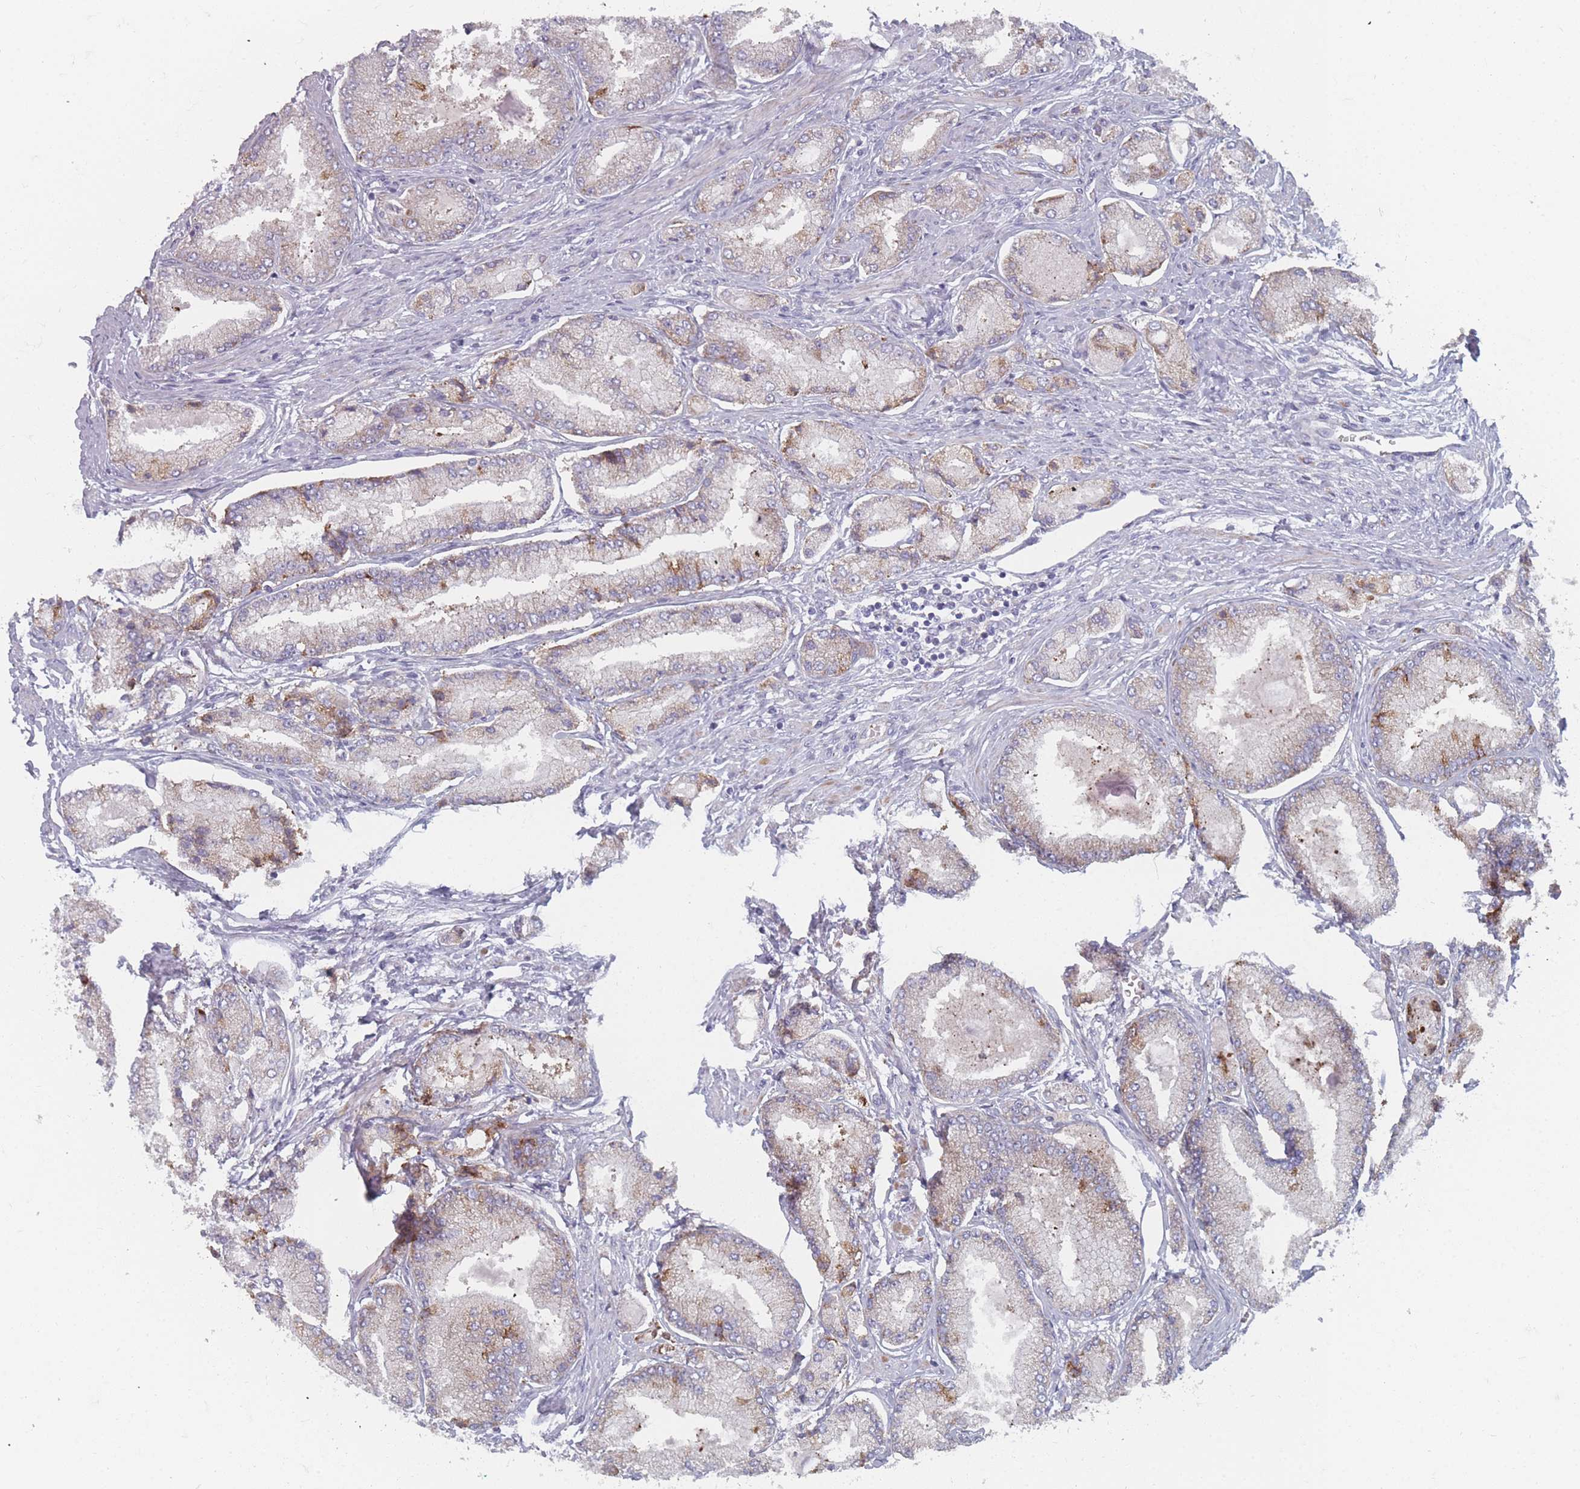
{"staining": {"intensity": "moderate", "quantity": "<25%", "location": "cytoplasmic/membranous"}, "tissue": "prostate cancer", "cell_type": "Tumor cells", "image_type": "cancer", "snomed": [{"axis": "morphology", "description": "Adenocarcinoma, Low grade"}, {"axis": "topography", "description": "Prostate"}], "caption": "This is a micrograph of immunohistochemistry staining of prostate cancer, which shows moderate expression in the cytoplasmic/membranous of tumor cells.", "gene": "CACNG5", "patient": {"sex": "male", "age": 74}}